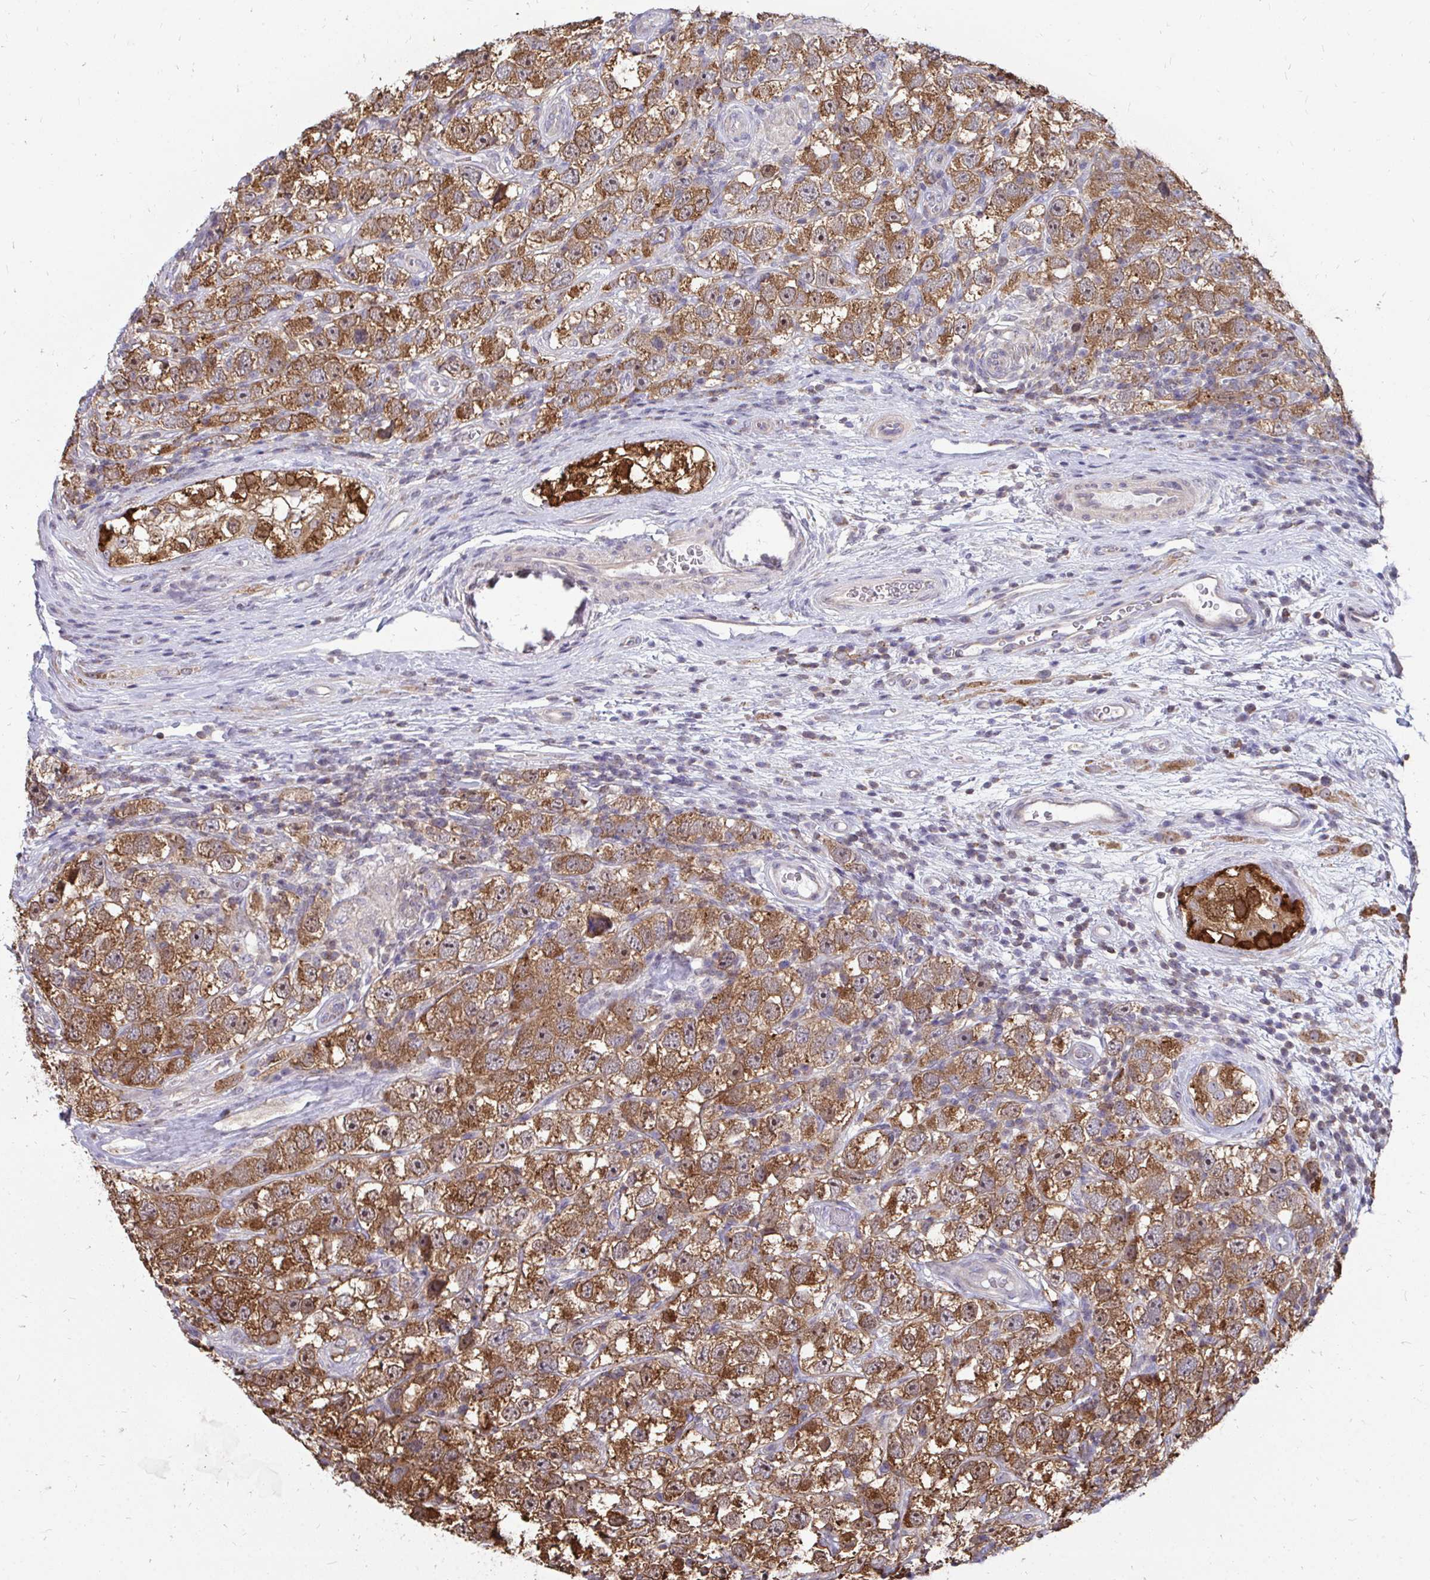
{"staining": {"intensity": "moderate", "quantity": ">75%", "location": "cytoplasmic/membranous"}, "tissue": "testis cancer", "cell_type": "Tumor cells", "image_type": "cancer", "snomed": [{"axis": "morphology", "description": "Seminoma, NOS"}, {"axis": "topography", "description": "Testis"}], "caption": "Moderate cytoplasmic/membranous staining is seen in about >75% of tumor cells in testis cancer (seminoma).", "gene": "DNAJA2", "patient": {"sex": "male", "age": 26}}